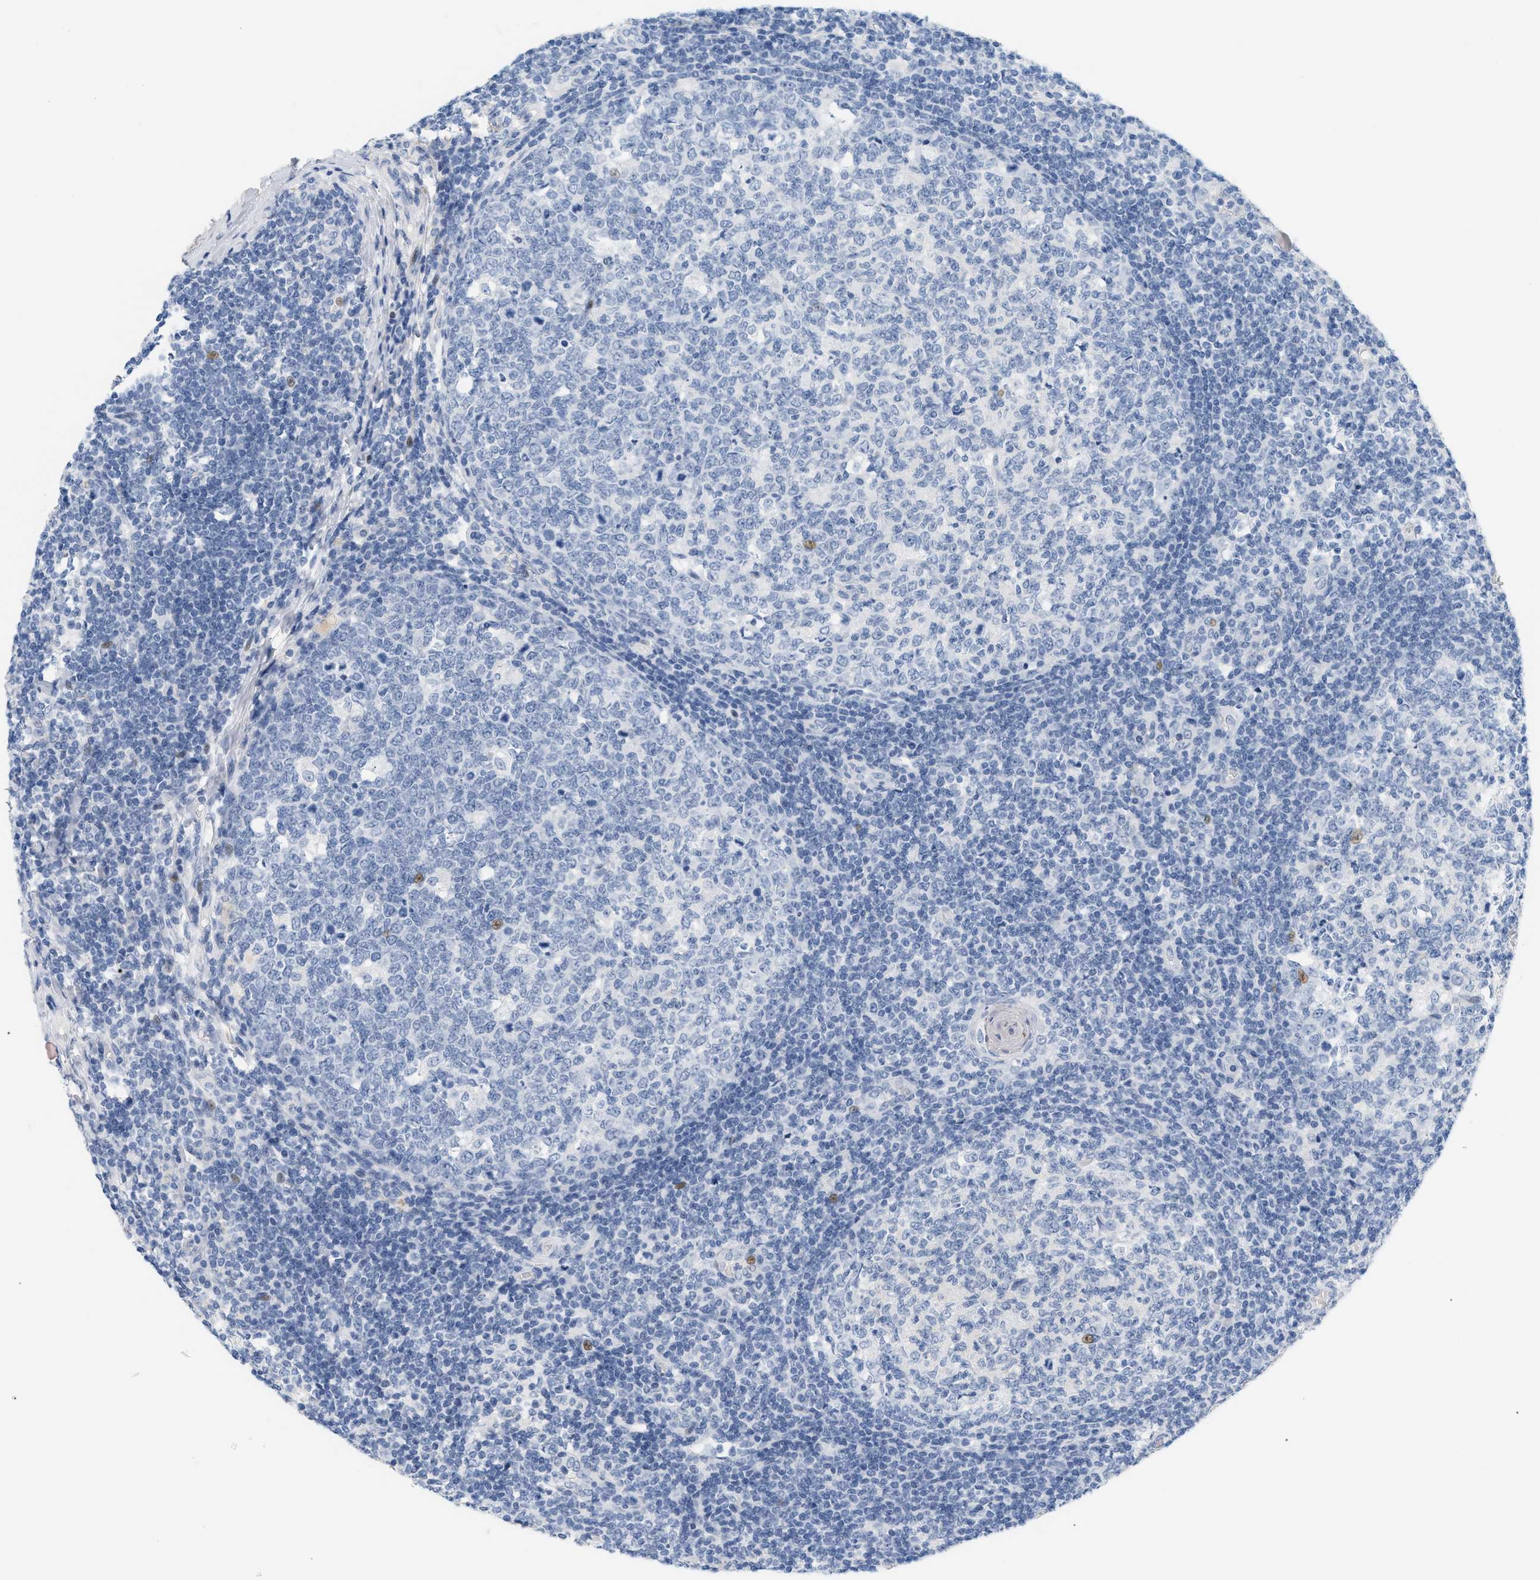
{"staining": {"intensity": "negative", "quantity": "none", "location": "none"}, "tissue": "tonsil", "cell_type": "Germinal center cells", "image_type": "normal", "snomed": [{"axis": "morphology", "description": "Normal tissue, NOS"}, {"axis": "topography", "description": "Tonsil"}], "caption": "Immunohistochemical staining of unremarkable human tonsil displays no significant staining in germinal center cells.", "gene": "CFH", "patient": {"sex": "female", "age": 19}}